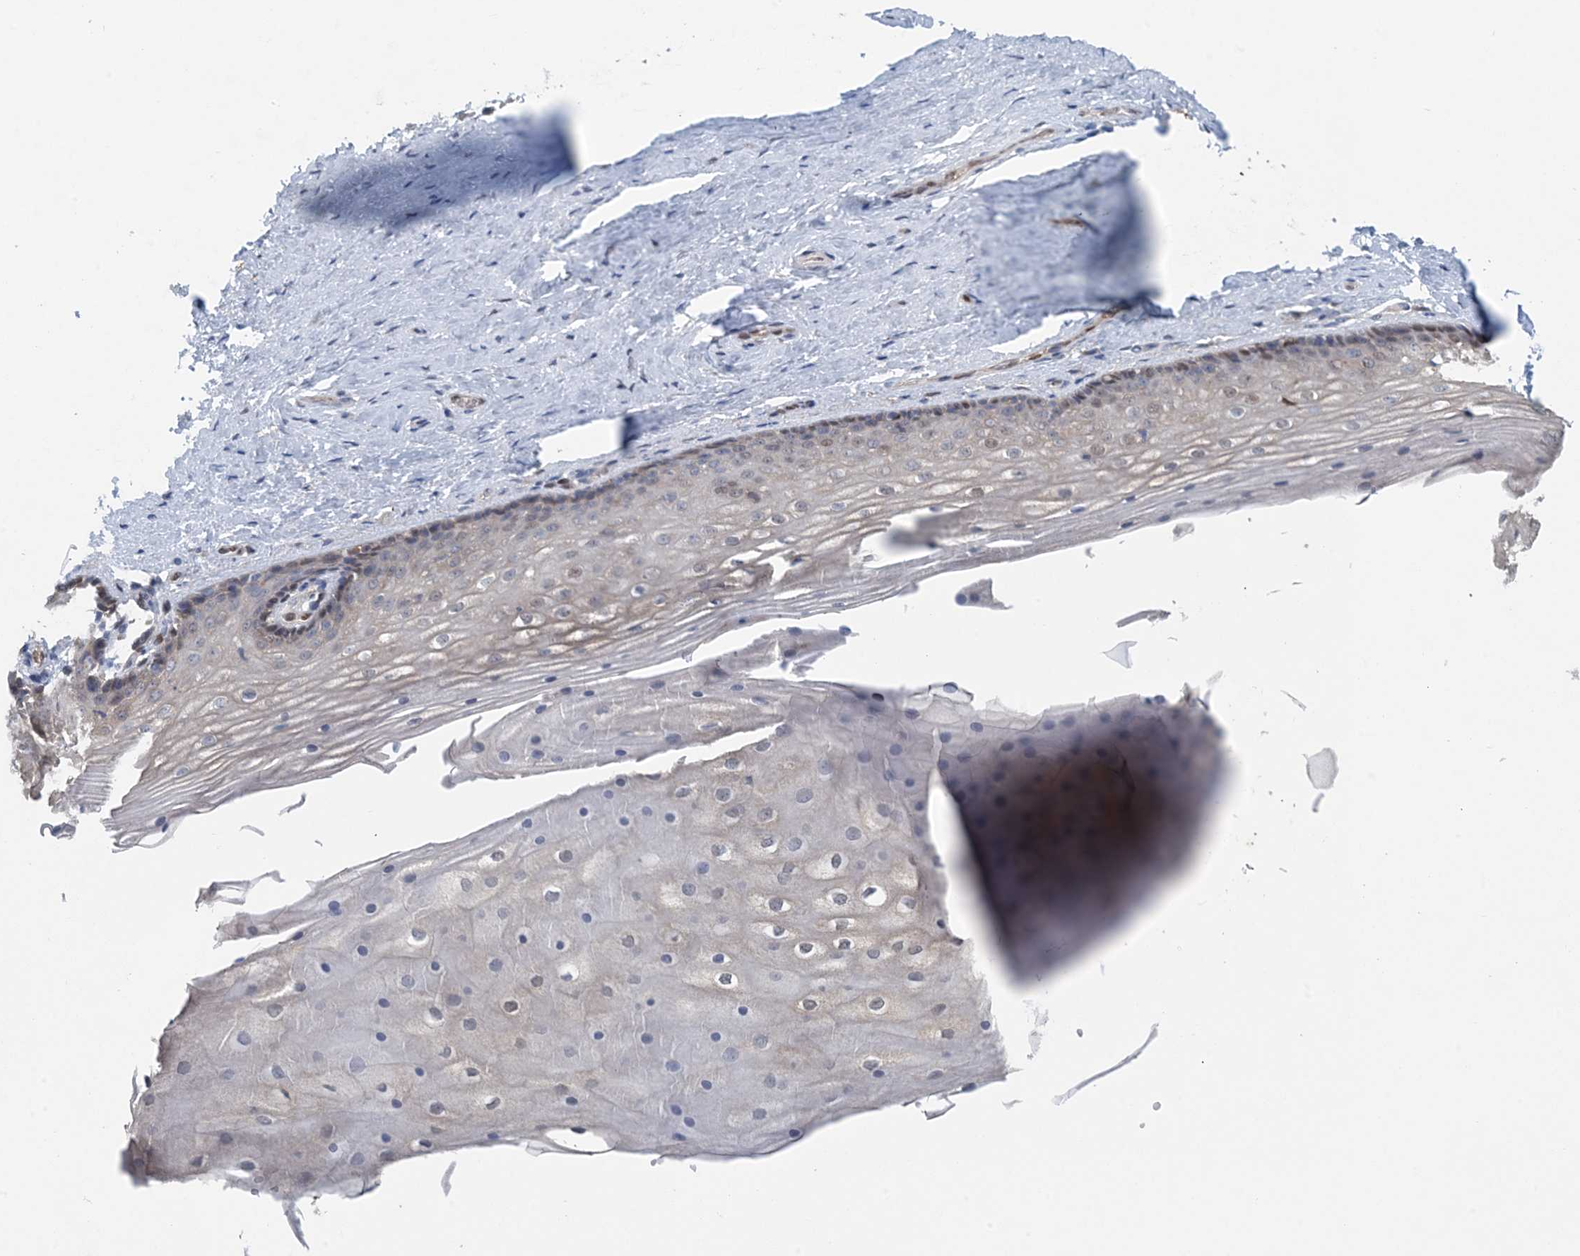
{"staining": {"intensity": "moderate", "quantity": "<25%", "location": "cytoplasmic/membranous,nuclear"}, "tissue": "vagina", "cell_type": "Squamous epithelial cells", "image_type": "normal", "snomed": [{"axis": "morphology", "description": "Normal tissue, NOS"}, {"axis": "topography", "description": "Vagina"}], "caption": "The photomicrograph shows a brown stain indicating the presence of a protein in the cytoplasmic/membranous,nuclear of squamous epithelial cells in vagina. The protein of interest is shown in brown color, while the nuclei are stained blue.", "gene": "HIKESHI", "patient": {"sex": "female", "age": 46}}